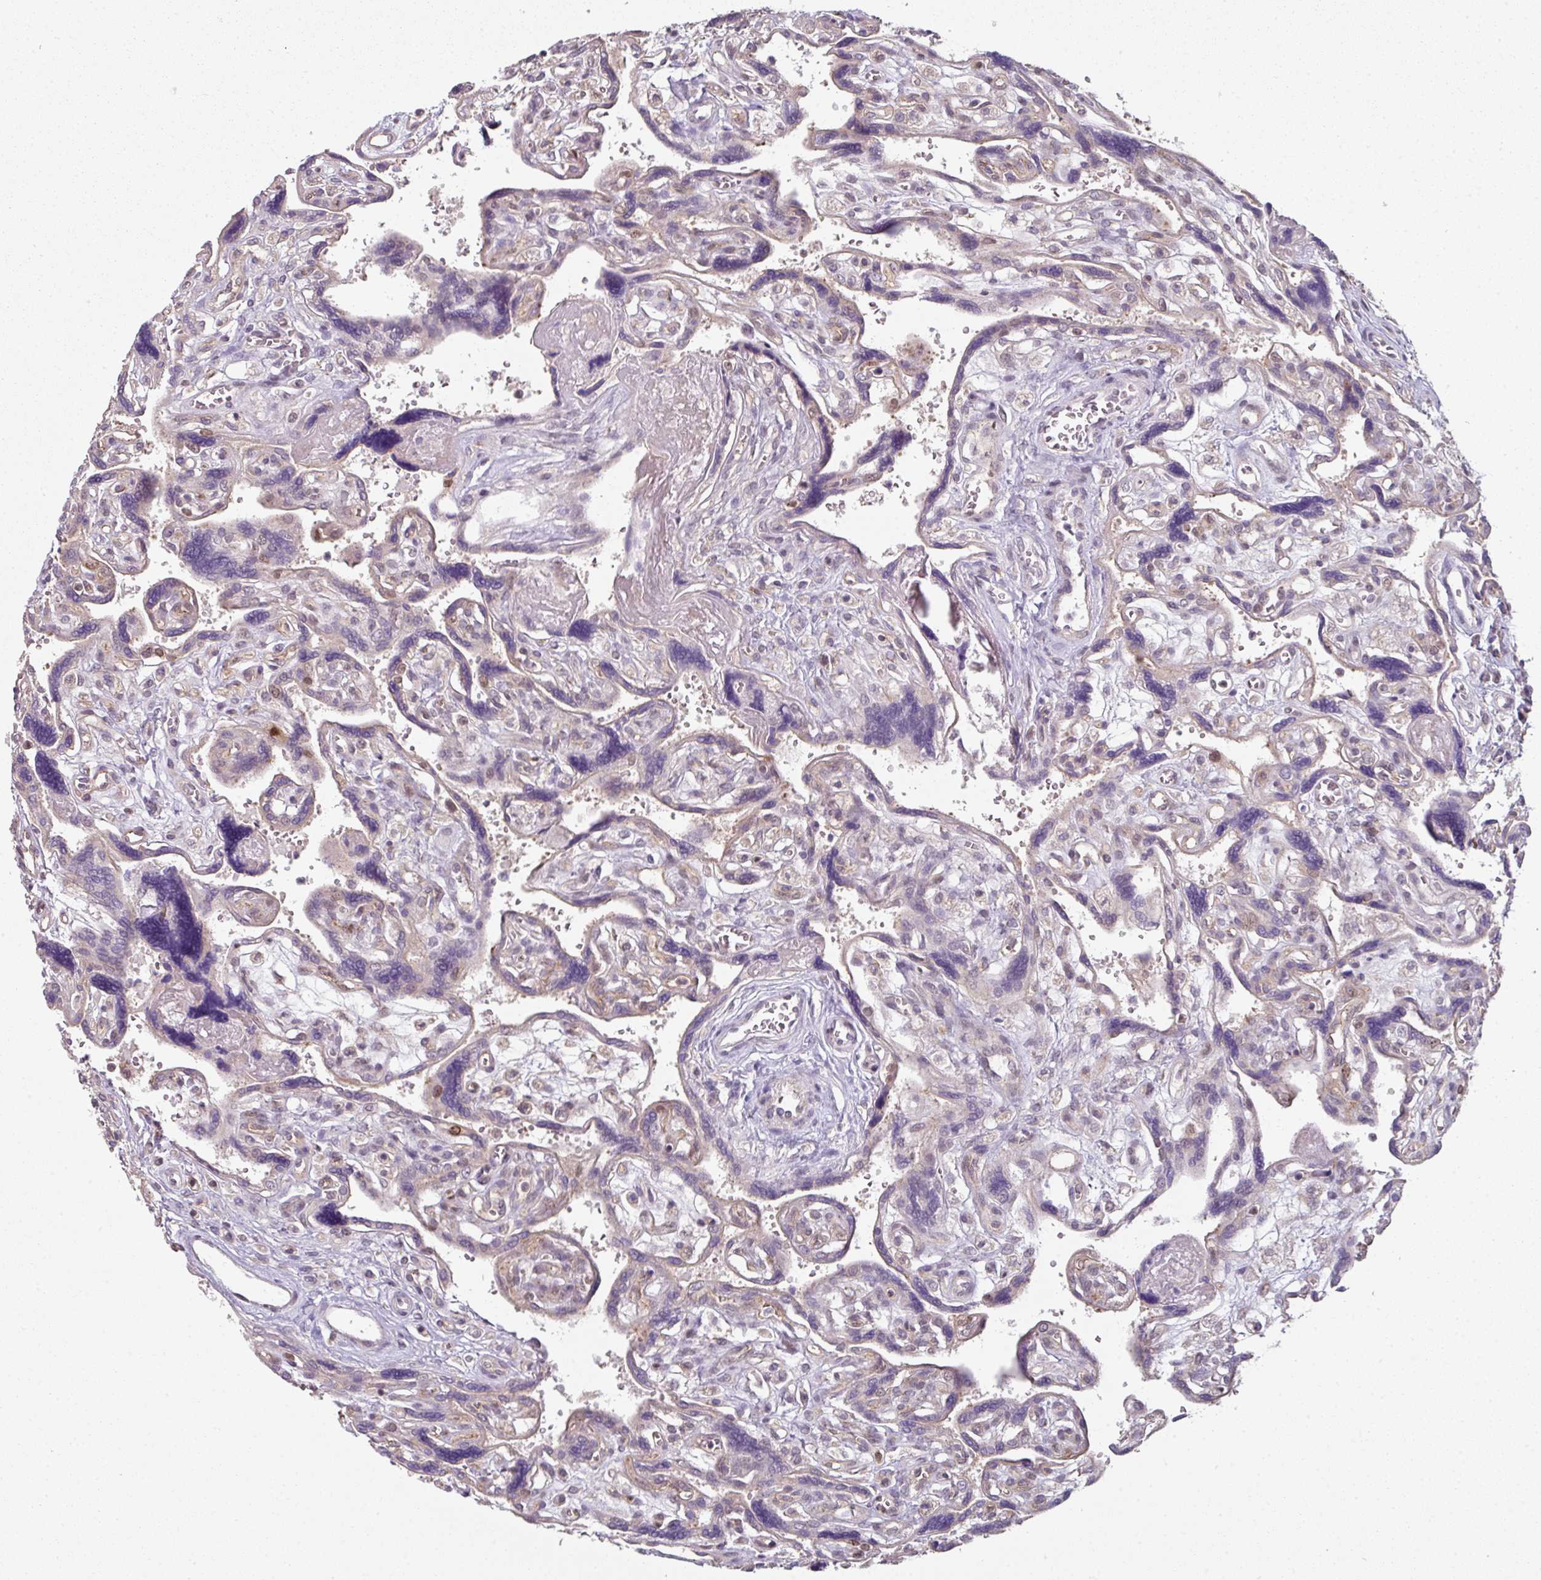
{"staining": {"intensity": "moderate", "quantity": "25%-75%", "location": "cytoplasmic/membranous"}, "tissue": "placenta", "cell_type": "Trophoblastic cells", "image_type": "normal", "snomed": [{"axis": "morphology", "description": "Normal tissue, NOS"}, {"axis": "topography", "description": "Placenta"}], "caption": "This is an image of immunohistochemistry (IHC) staining of unremarkable placenta, which shows moderate staining in the cytoplasmic/membranous of trophoblastic cells.", "gene": "C19orf33", "patient": {"sex": "female", "age": 39}}